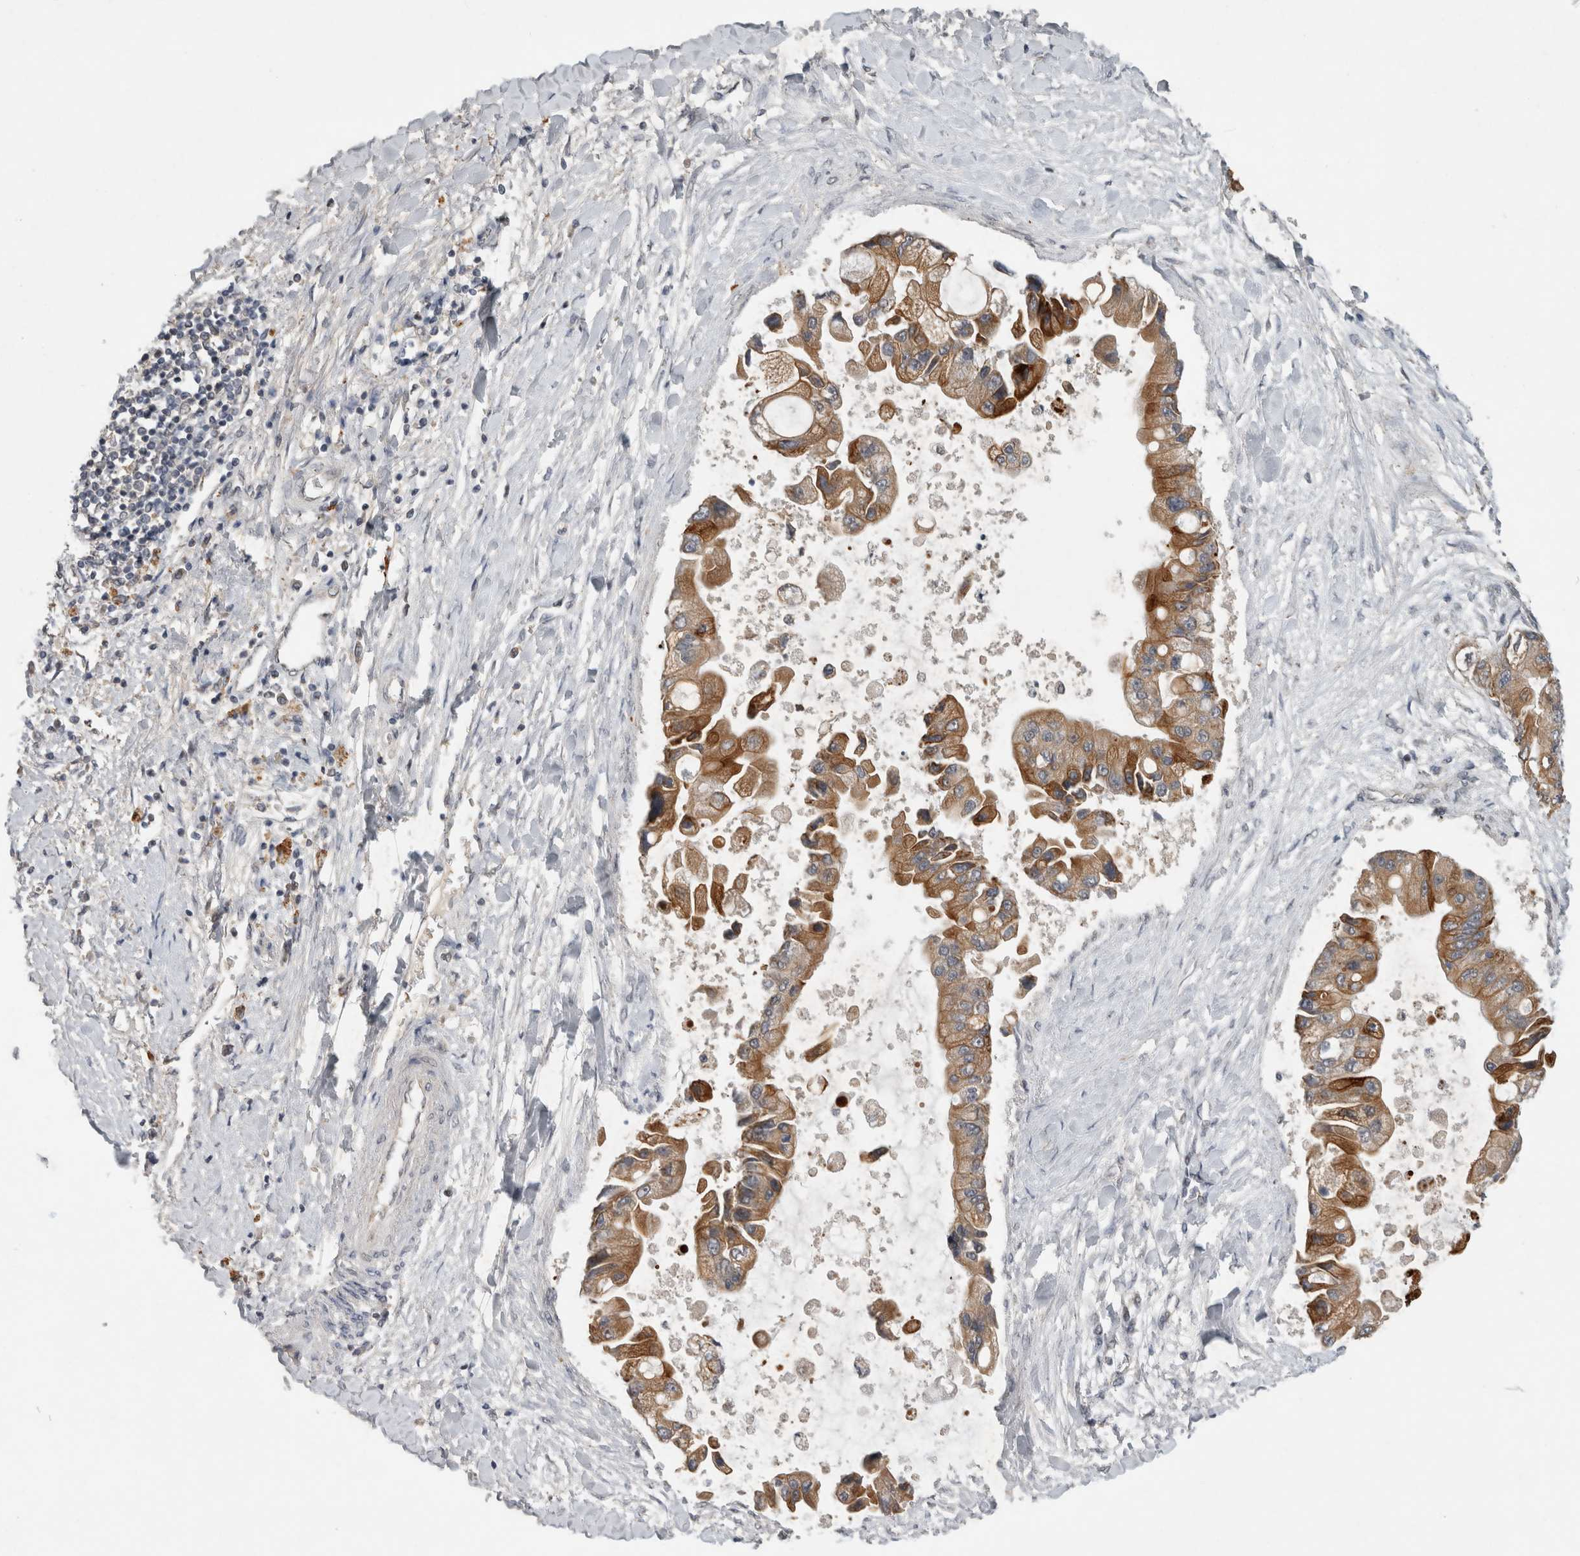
{"staining": {"intensity": "moderate", "quantity": ">75%", "location": "cytoplasmic/membranous"}, "tissue": "liver cancer", "cell_type": "Tumor cells", "image_type": "cancer", "snomed": [{"axis": "morphology", "description": "Cholangiocarcinoma"}, {"axis": "topography", "description": "Liver"}], "caption": "IHC of human liver cancer (cholangiocarcinoma) shows medium levels of moderate cytoplasmic/membranous expression in about >75% of tumor cells.", "gene": "RHPN1", "patient": {"sex": "male", "age": 50}}